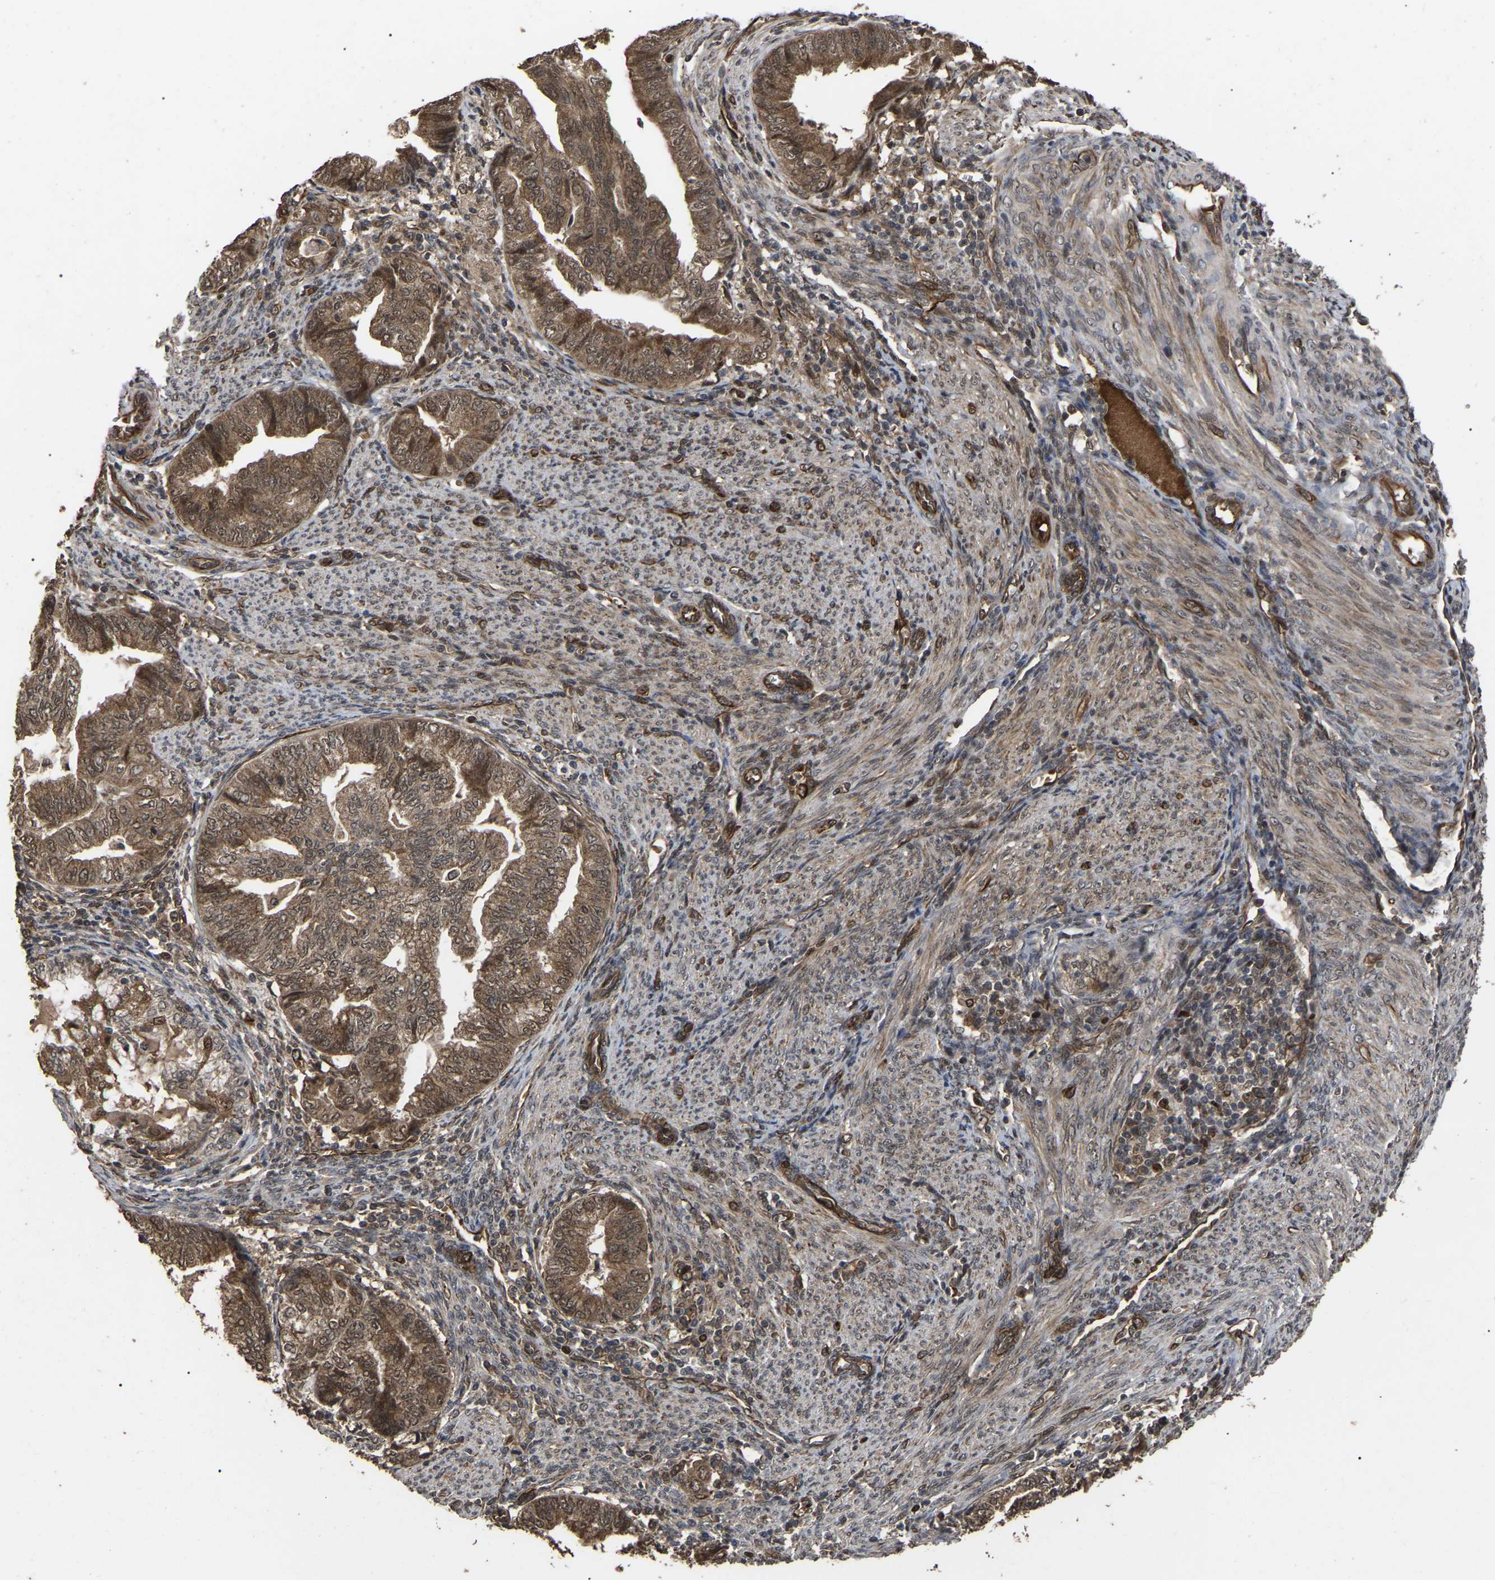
{"staining": {"intensity": "moderate", "quantity": ">75%", "location": "cytoplasmic/membranous"}, "tissue": "endometrial cancer", "cell_type": "Tumor cells", "image_type": "cancer", "snomed": [{"axis": "morphology", "description": "Adenocarcinoma, NOS"}, {"axis": "topography", "description": "Endometrium"}], "caption": "Adenocarcinoma (endometrial) stained with a brown dye reveals moderate cytoplasmic/membranous positive expression in about >75% of tumor cells.", "gene": "FAM161B", "patient": {"sex": "female", "age": 79}}